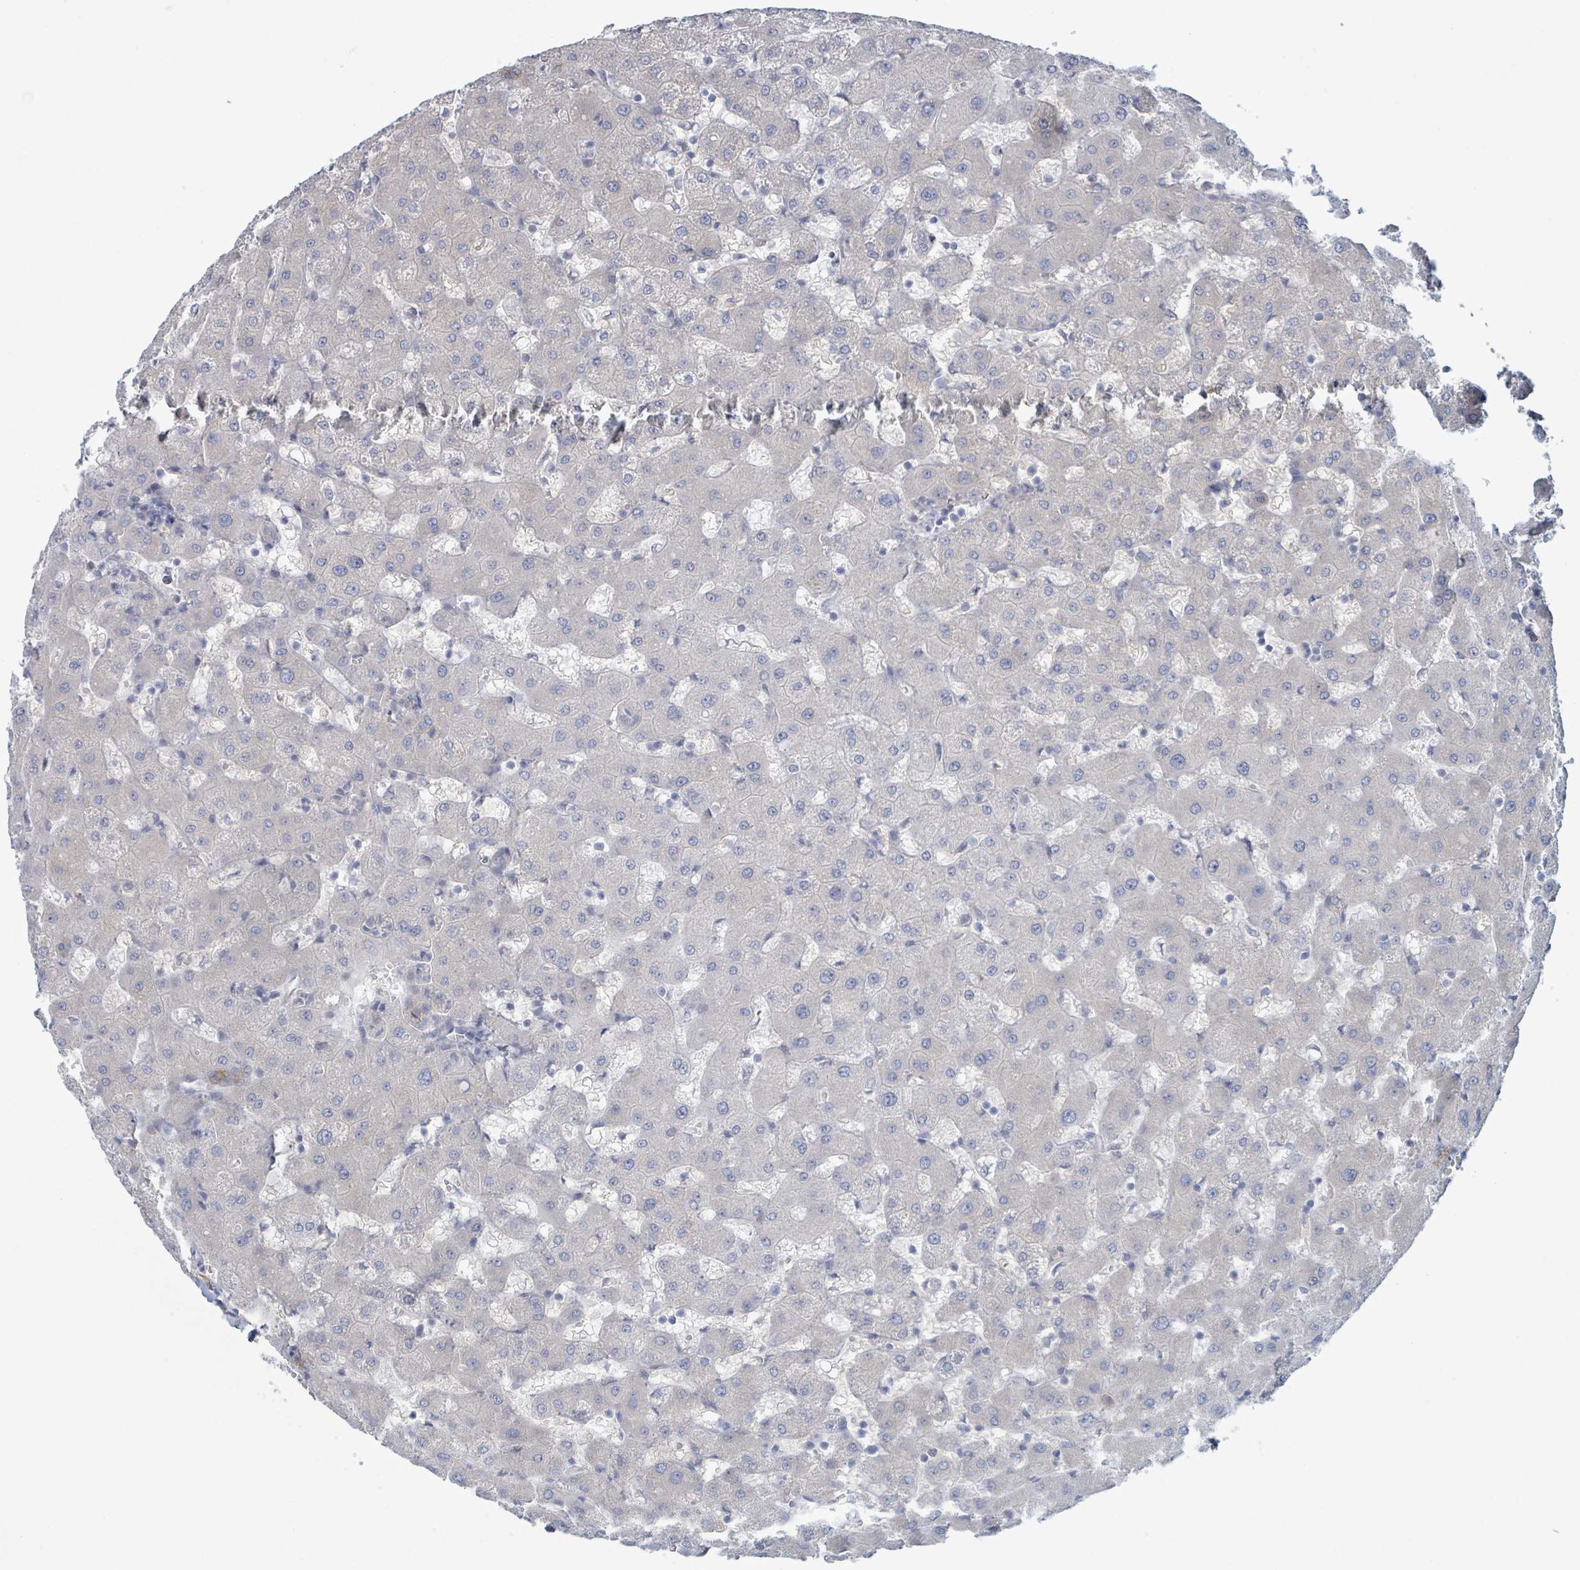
{"staining": {"intensity": "moderate", "quantity": ">75%", "location": "cytoplasmic/membranous"}, "tissue": "liver", "cell_type": "Cholangiocytes", "image_type": "normal", "snomed": [{"axis": "morphology", "description": "Normal tissue, NOS"}, {"axis": "topography", "description": "Liver"}], "caption": "Brown immunohistochemical staining in unremarkable liver exhibits moderate cytoplasmic/membranous expression in approximately >75% of cholangiocytes. (DAB (3,3'-diaminobenzidine) IHC, brown staining for protein, blue staining for nuclei).", "gene": "COL13A1", "patient": {"sex": "female", "age": 63}}